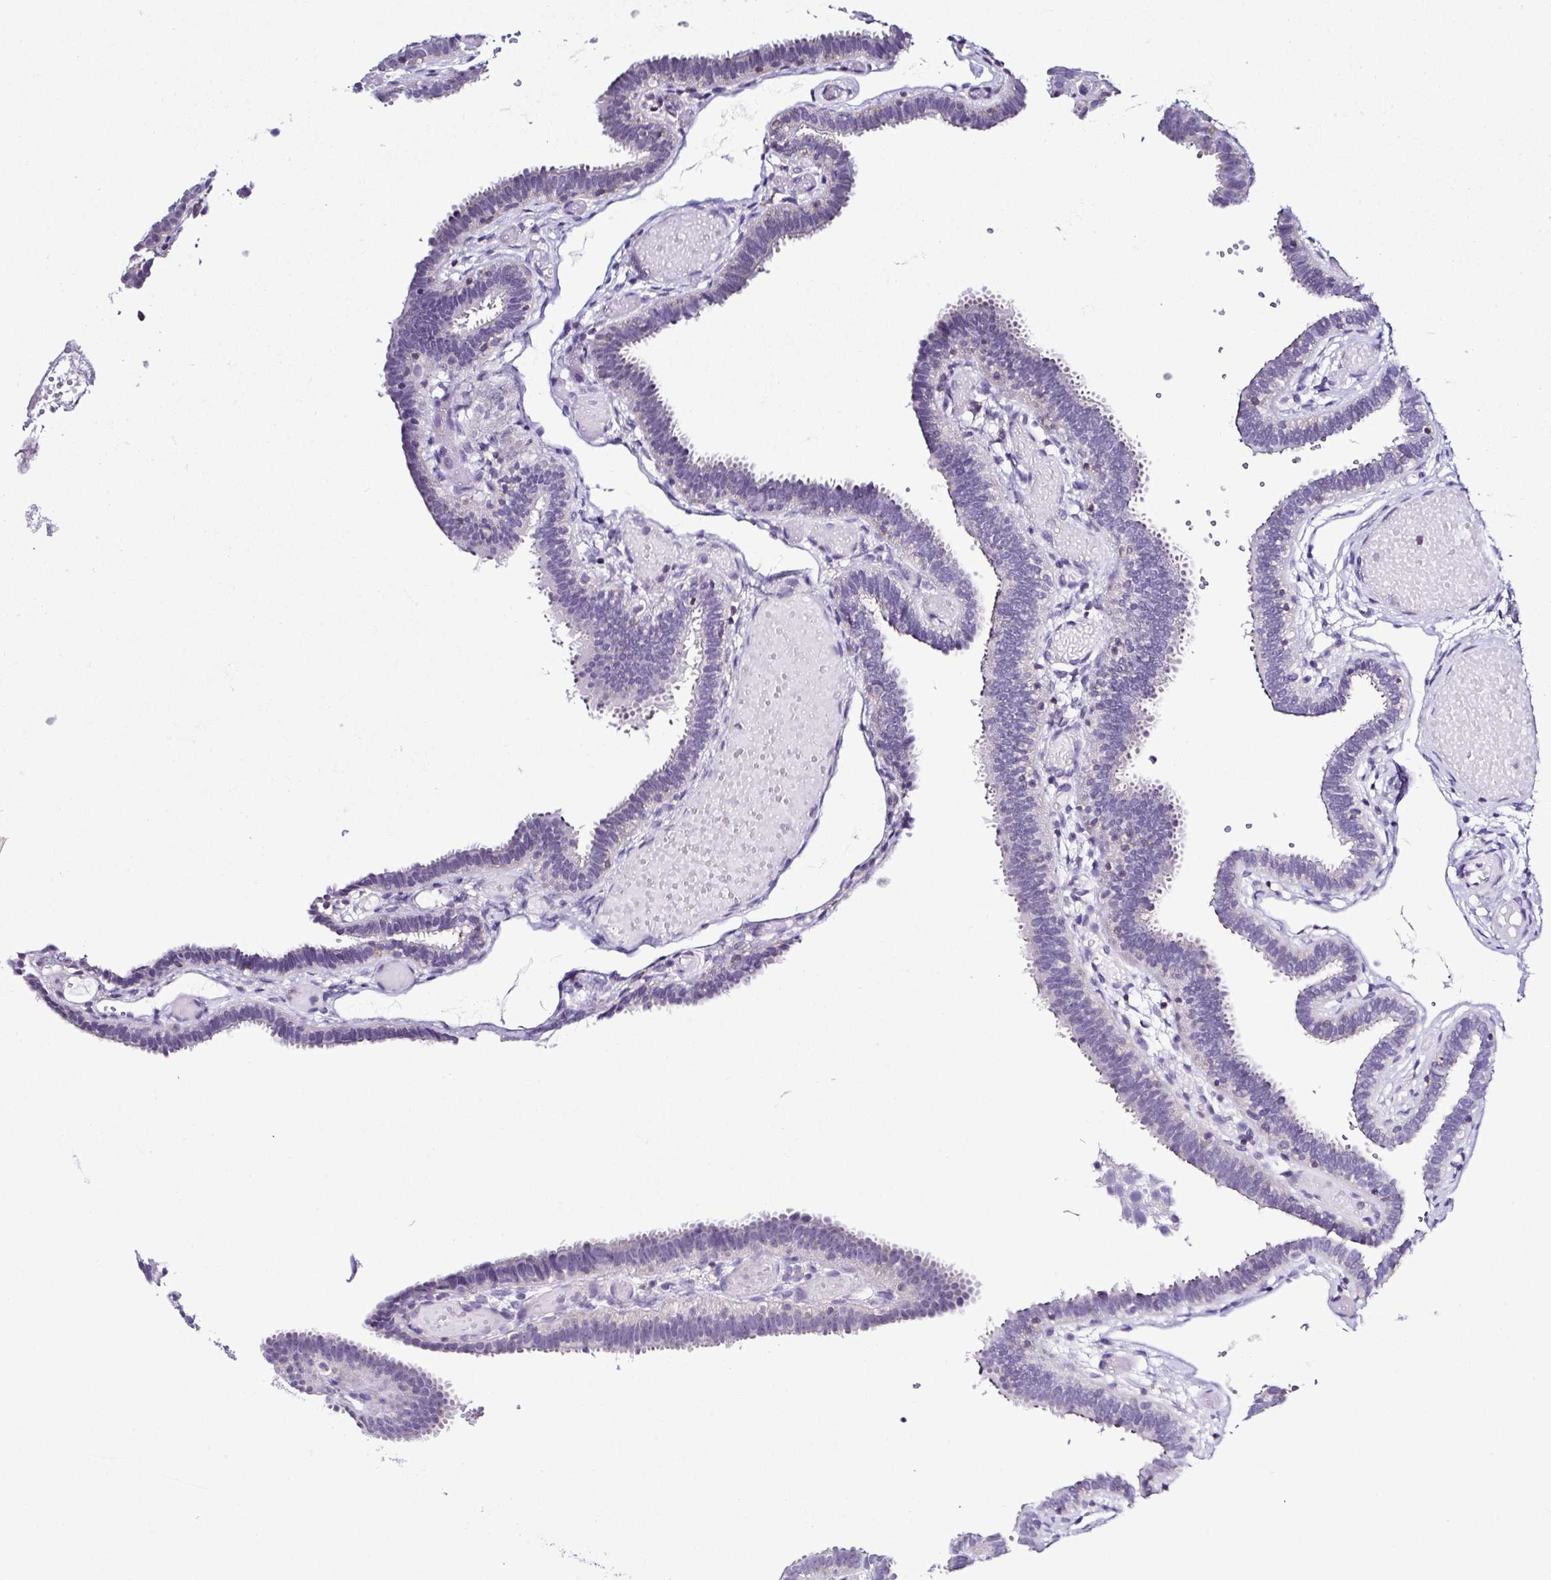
{"staining": {"intensity": "negative", "quantity": "none", "location": "none"}, "tissue": "fallopian tube", "cell_type": "Glandular cells", "image_type": "normal", "snomed": [{"axis": "morphology", "description": "Normal tissue, NOS"}, {"axis": "topography", "description": "Fallopian tube"}], "caption": "A photomicrograph of fallopian tube stained for a protein exhibits no brown staining in glandular cells. (DAB immunohistochemistry (IHC) with hematoxylin counter stain).", "gene": "TNNT2", "patient": {"sex": "female", "age": 37}}